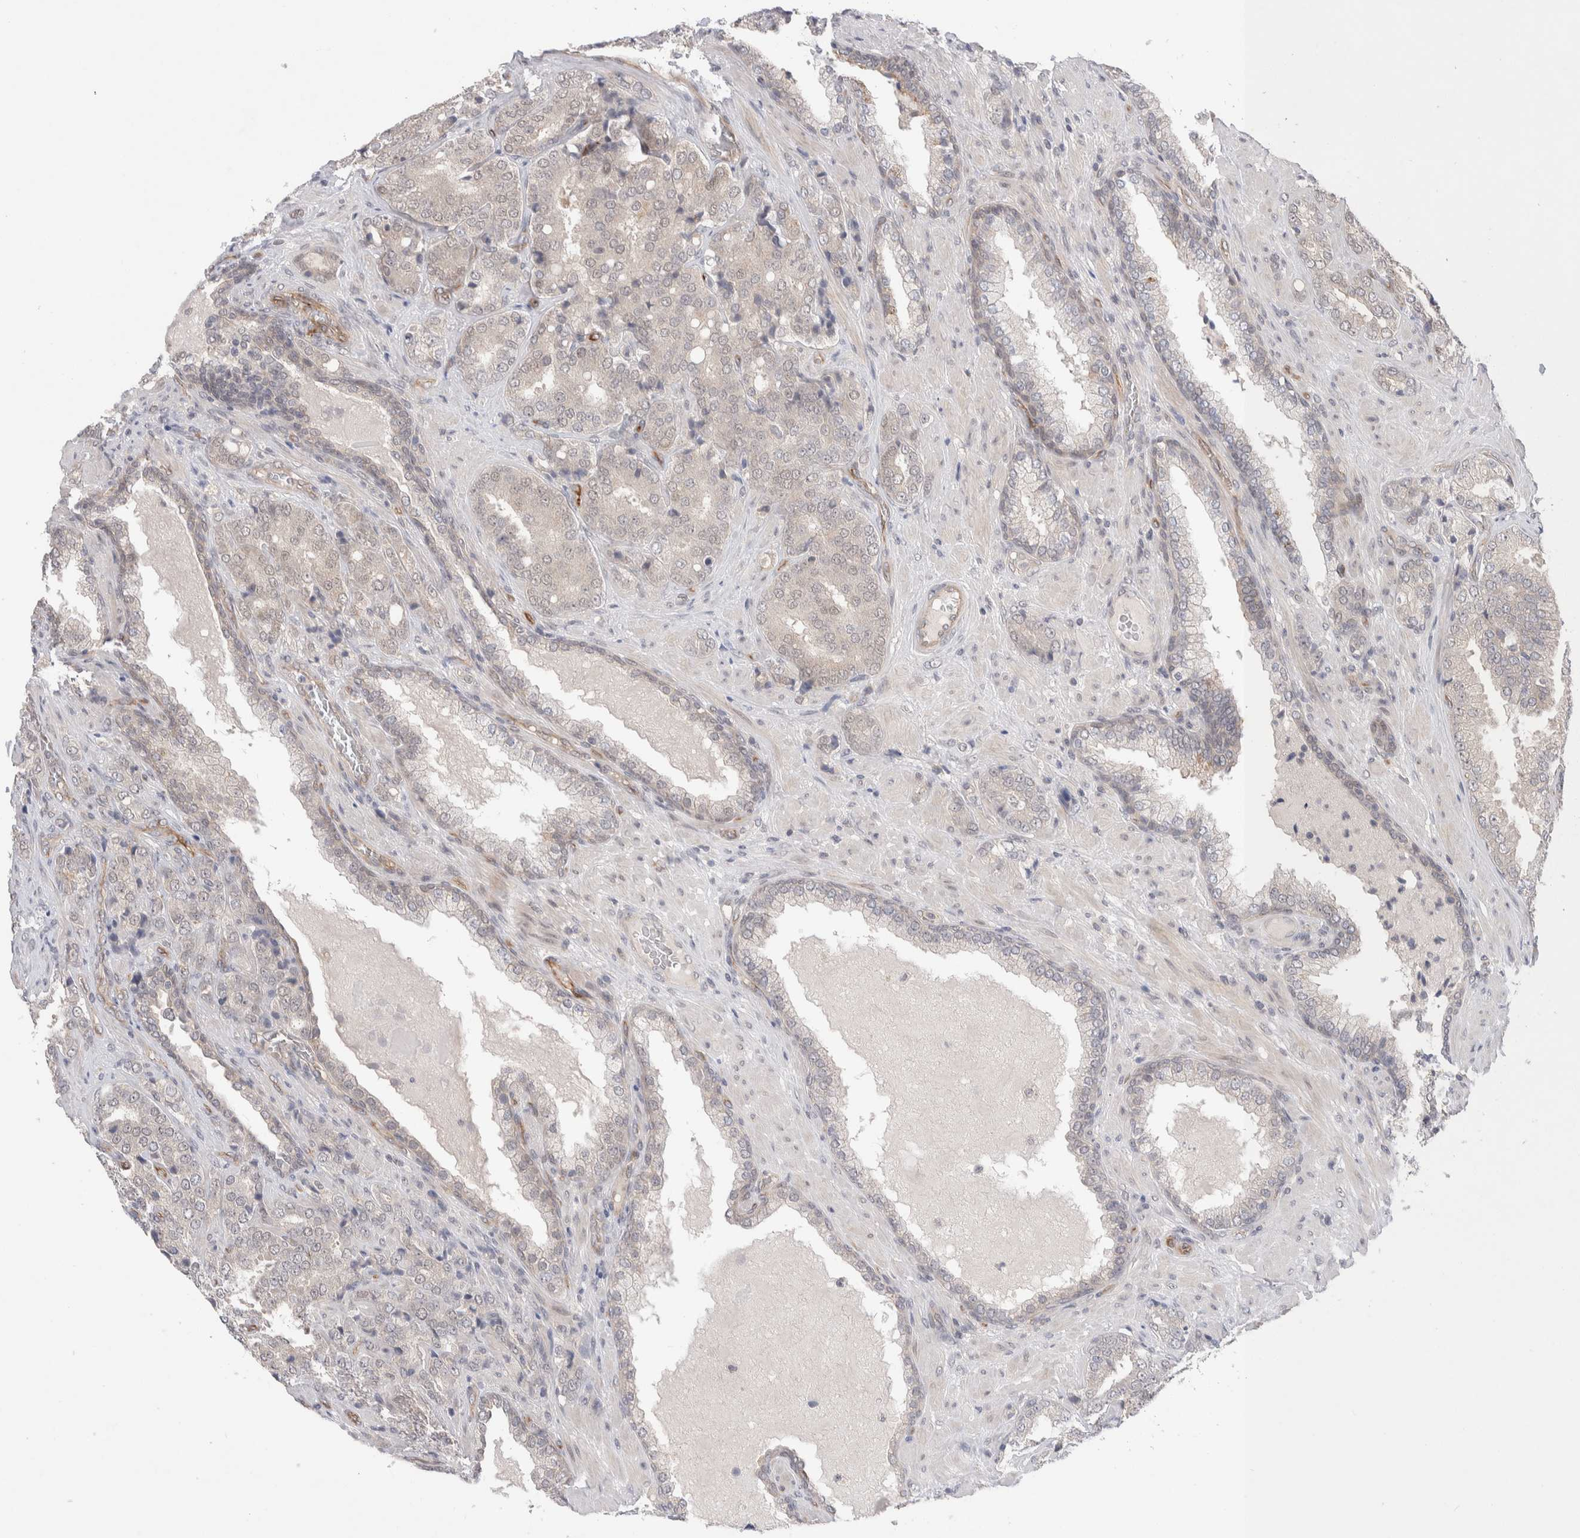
{"staining": {"intensity": "negative", "quantity": "none", "location": "none"}, "tissue": "prostate cancer", "cell_type": "Tumor cells", "image_type": "cancer", "snomed": [{"axis": "morphology", "description": "Adenocarcinoma, High grade"}, {"axis": "topography", "description": "Prostate"}], "caption": "Human prostate cancer (high-grade adenocarcinoma) stained for a protein using IHC reveals no positivity in tumor cells.", "gene": "ZNF704", "patient": {"sex": "male", "age": 50}}